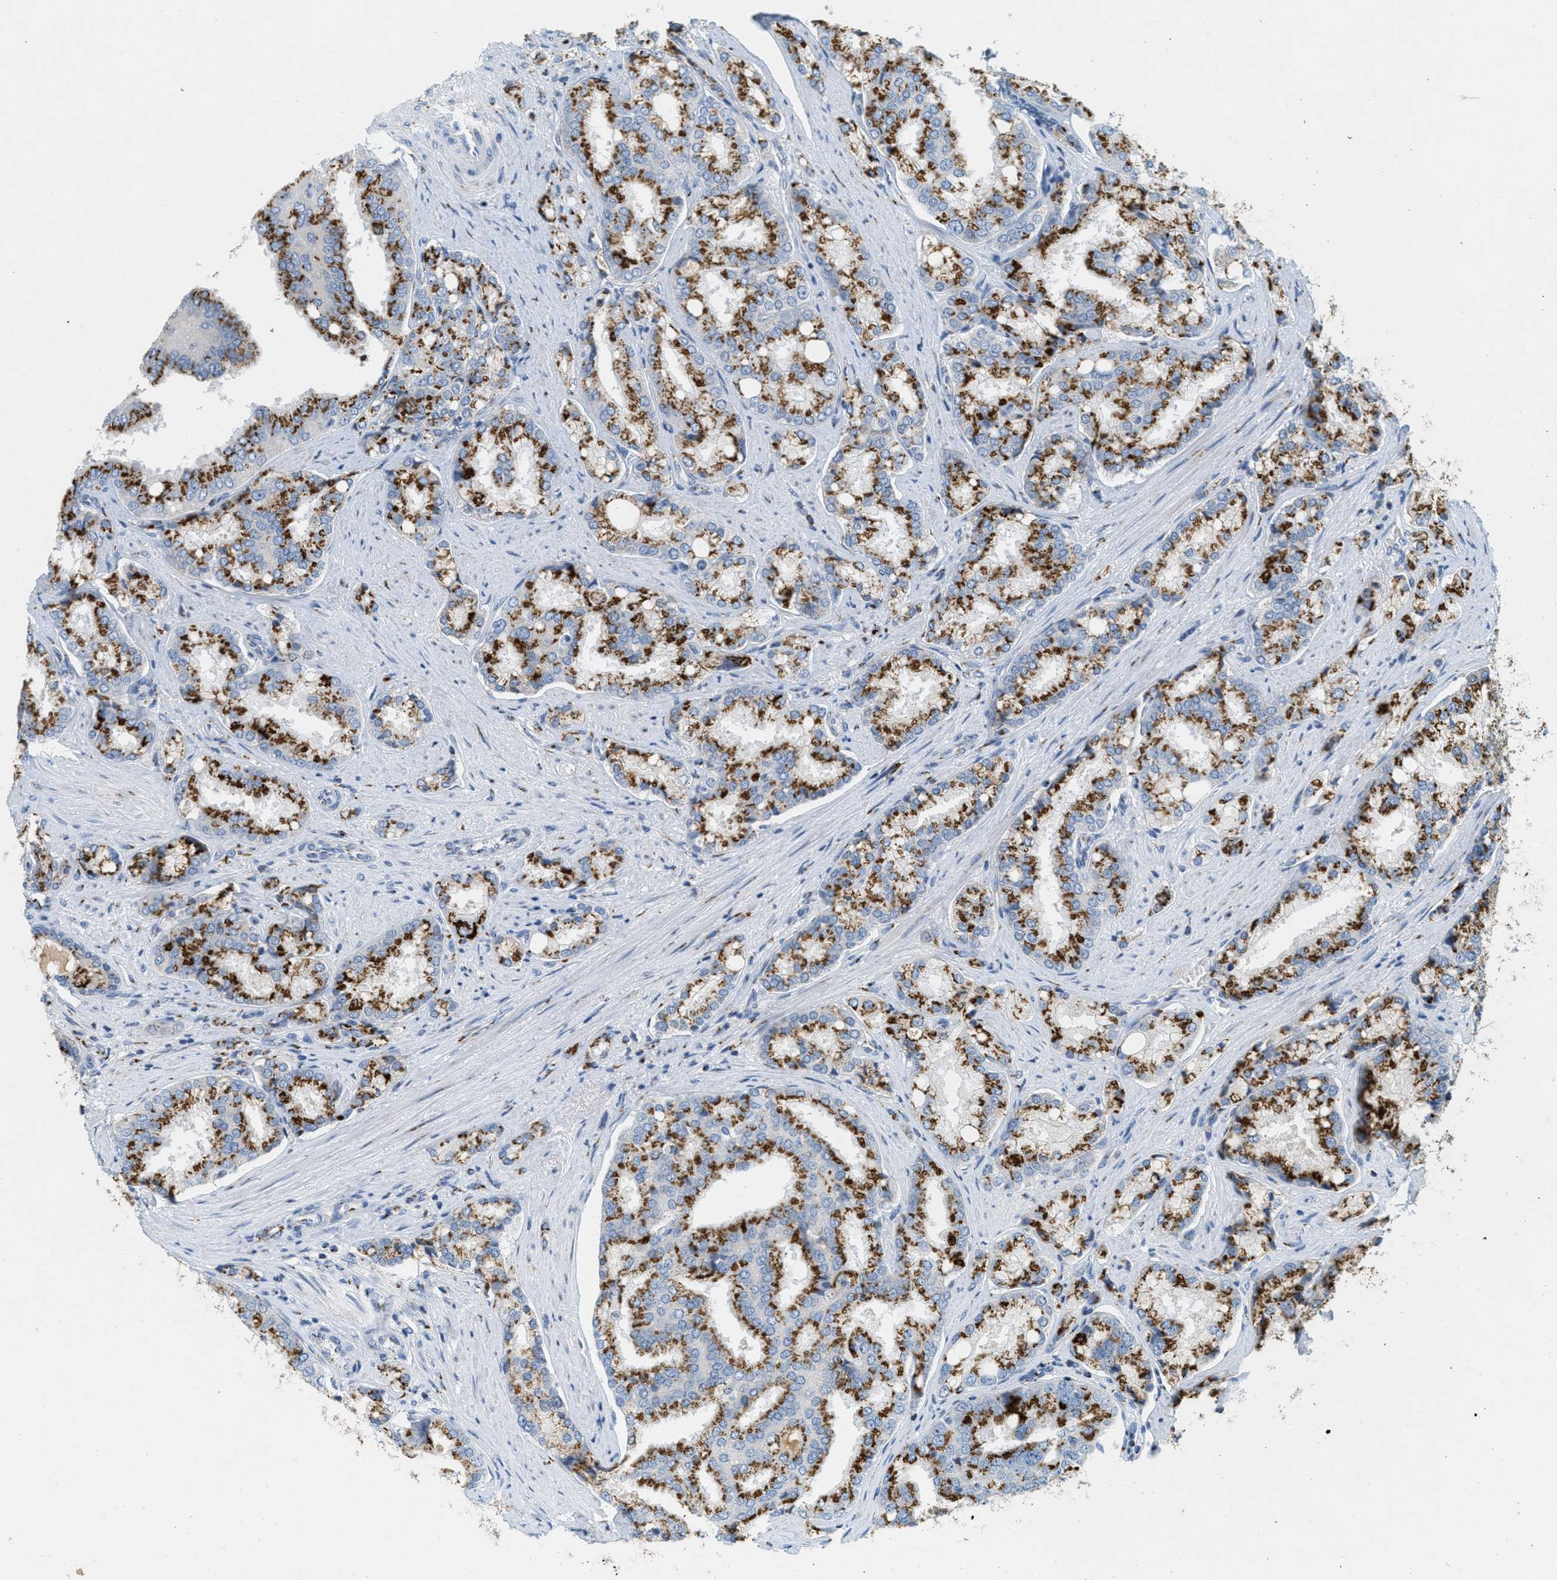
{"staining": {"intensity": "strong", "quantity": ">75%", "location": "cytoplasmic/membranous"}, "tissue": "prostate cancer", "cell_type": "Tumor cells", "image_type": "cancer", "snomed": [{"axis": "morphology", "description": "Adenocarcinoma, High grade"}, {"axis": "topography", "description": "Prostate"}], "caption": "IHC (DAB (3,3'-diaminobenzidine)) staining of human prostate cancer (high-grade adenocarcinoma) displays strong cytoplasmic/membranous protein positivity in about >75% of tumor cells.", "gene": "ENTPD4", "patient": {"sex": "male", "age": 50}}